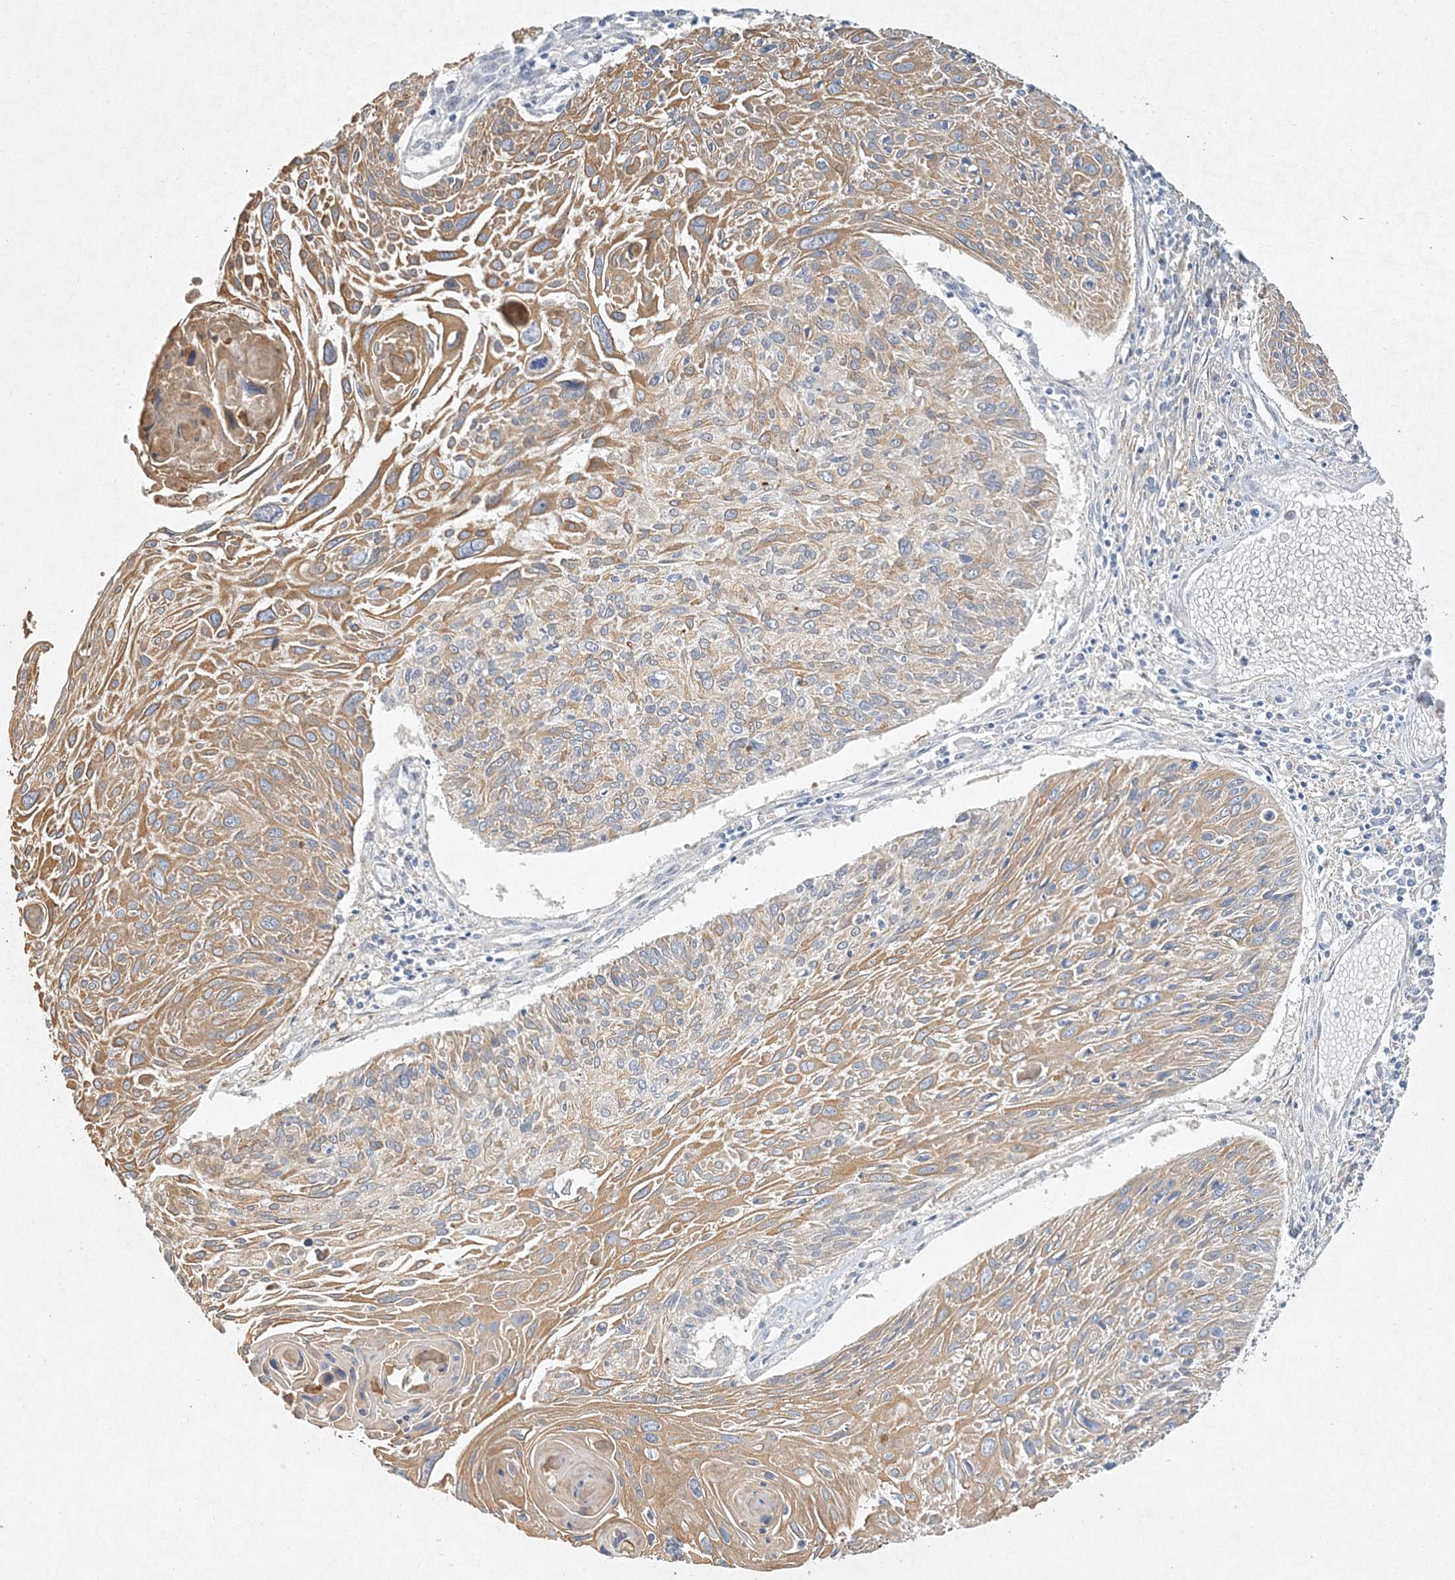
{"staining": {"intensity": "moderate", "quantity": ">75%", "location": "cytoplasmic/membranous"}, "tissue": "cervical cancer", "cell_type": "Tumor cells", "image_type": "cancer", "snomed": [{"axis": "morphology", "description": "Squamous cell carcinoma, NOS"}, {"axis": "topography", "description": "Cervix"}], "caption": "Immunohistochemical staining of human cervical cancer (squamous cell carcinoma) displays moderate cytoplasmic/membranous protein positivity in approximately >75% of tumor cells.", "gene": "MAT2B", "patient": {"sex": "female", "age": 51}}